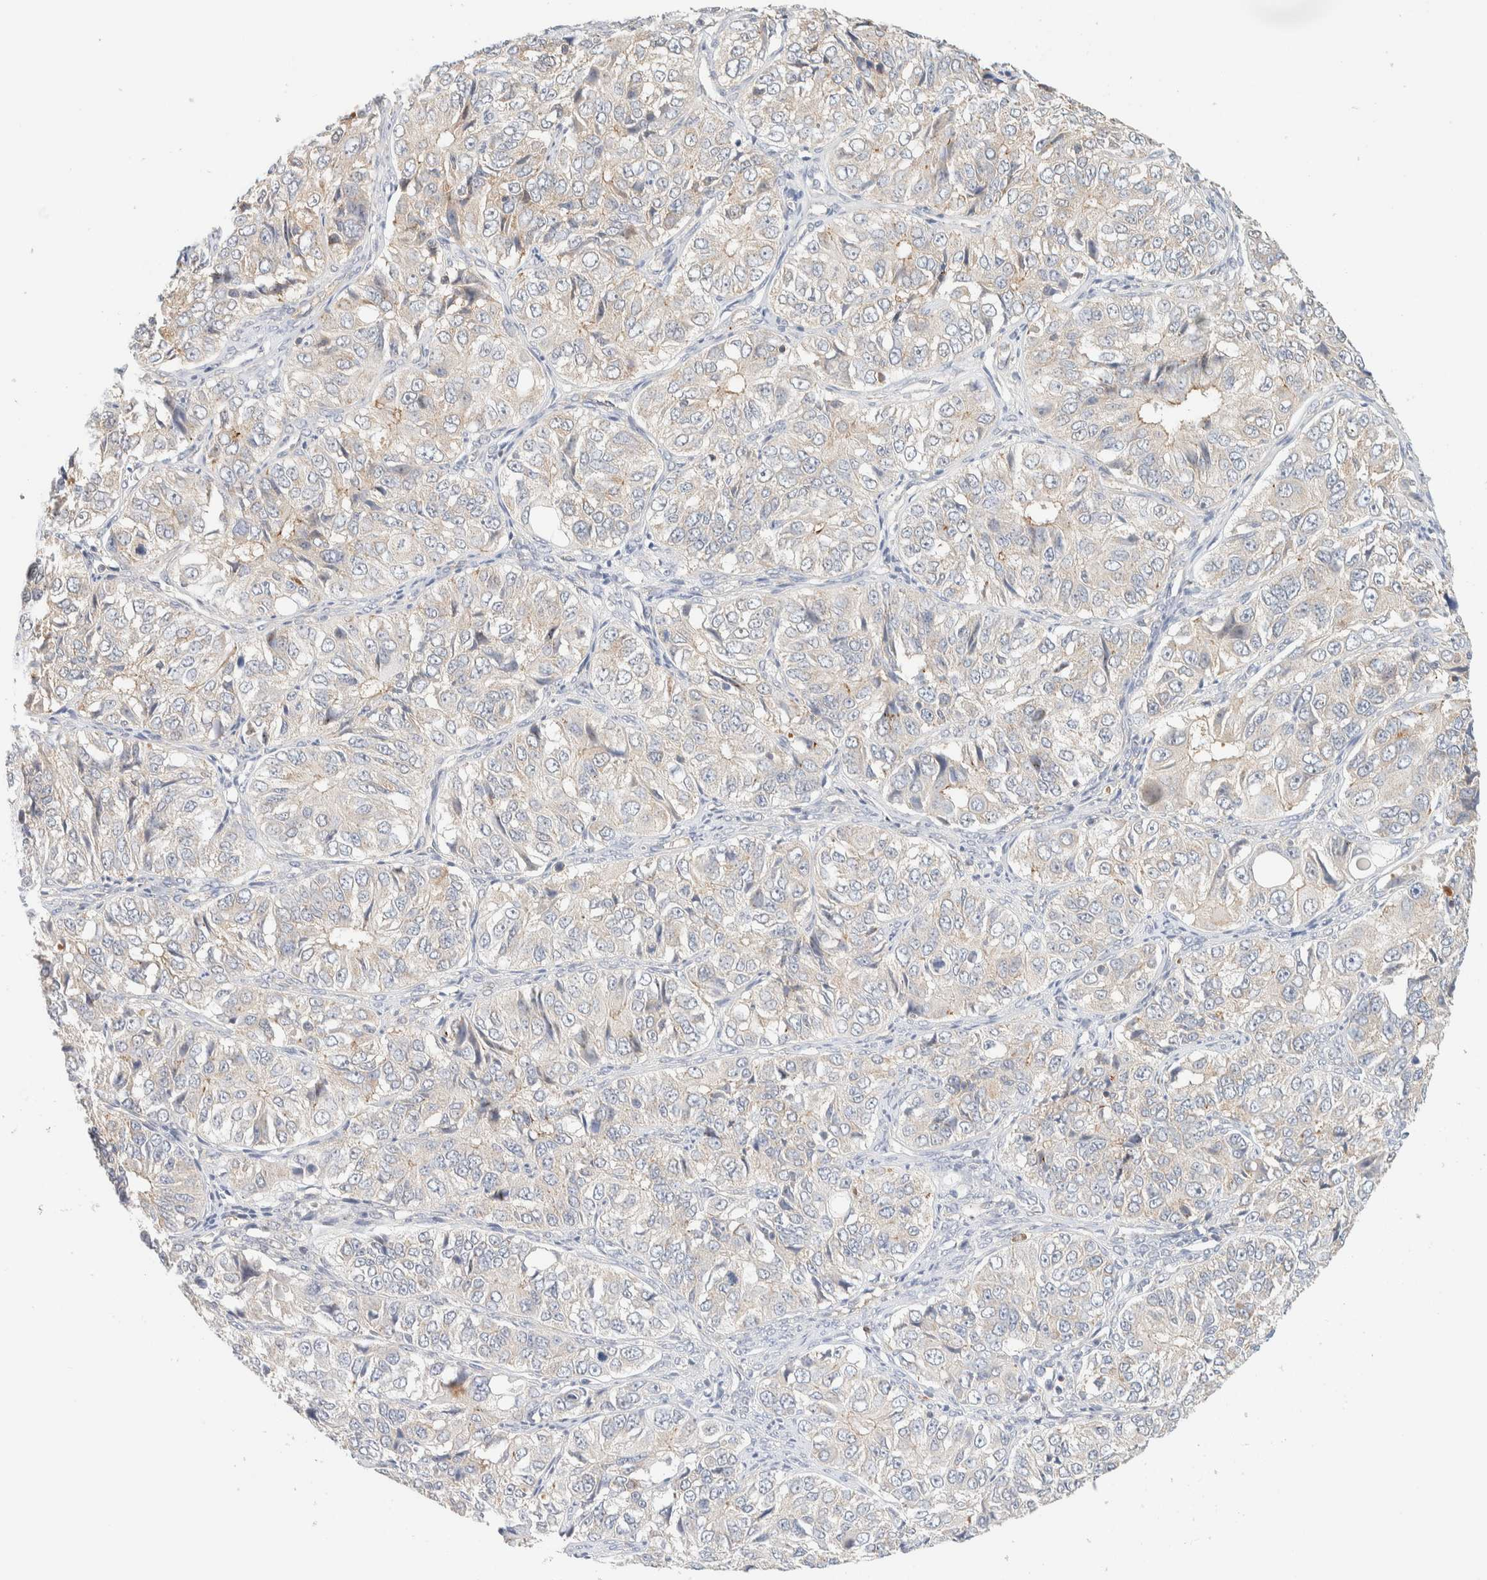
{"staining": {"intensity": "weak", "quantity": "<25%", "location": "cytoplasmic/membranous"}, "tissue": "ovarian cancer", "cell_type": "Tumor cells", "image_type": "cancer", "snomed": [{"axis": "morphology", "description": "Carcinoma, endometroid"}, {"axis": "topography", "description": "Ovary"}], "caption": "Endometroid carcinoma (ovarian) was stained to show a protein in brown. There is no significant expression in tumor cells.", "gene": "TBC1D8B", "patient": {"sex": "female", "age": 51}}